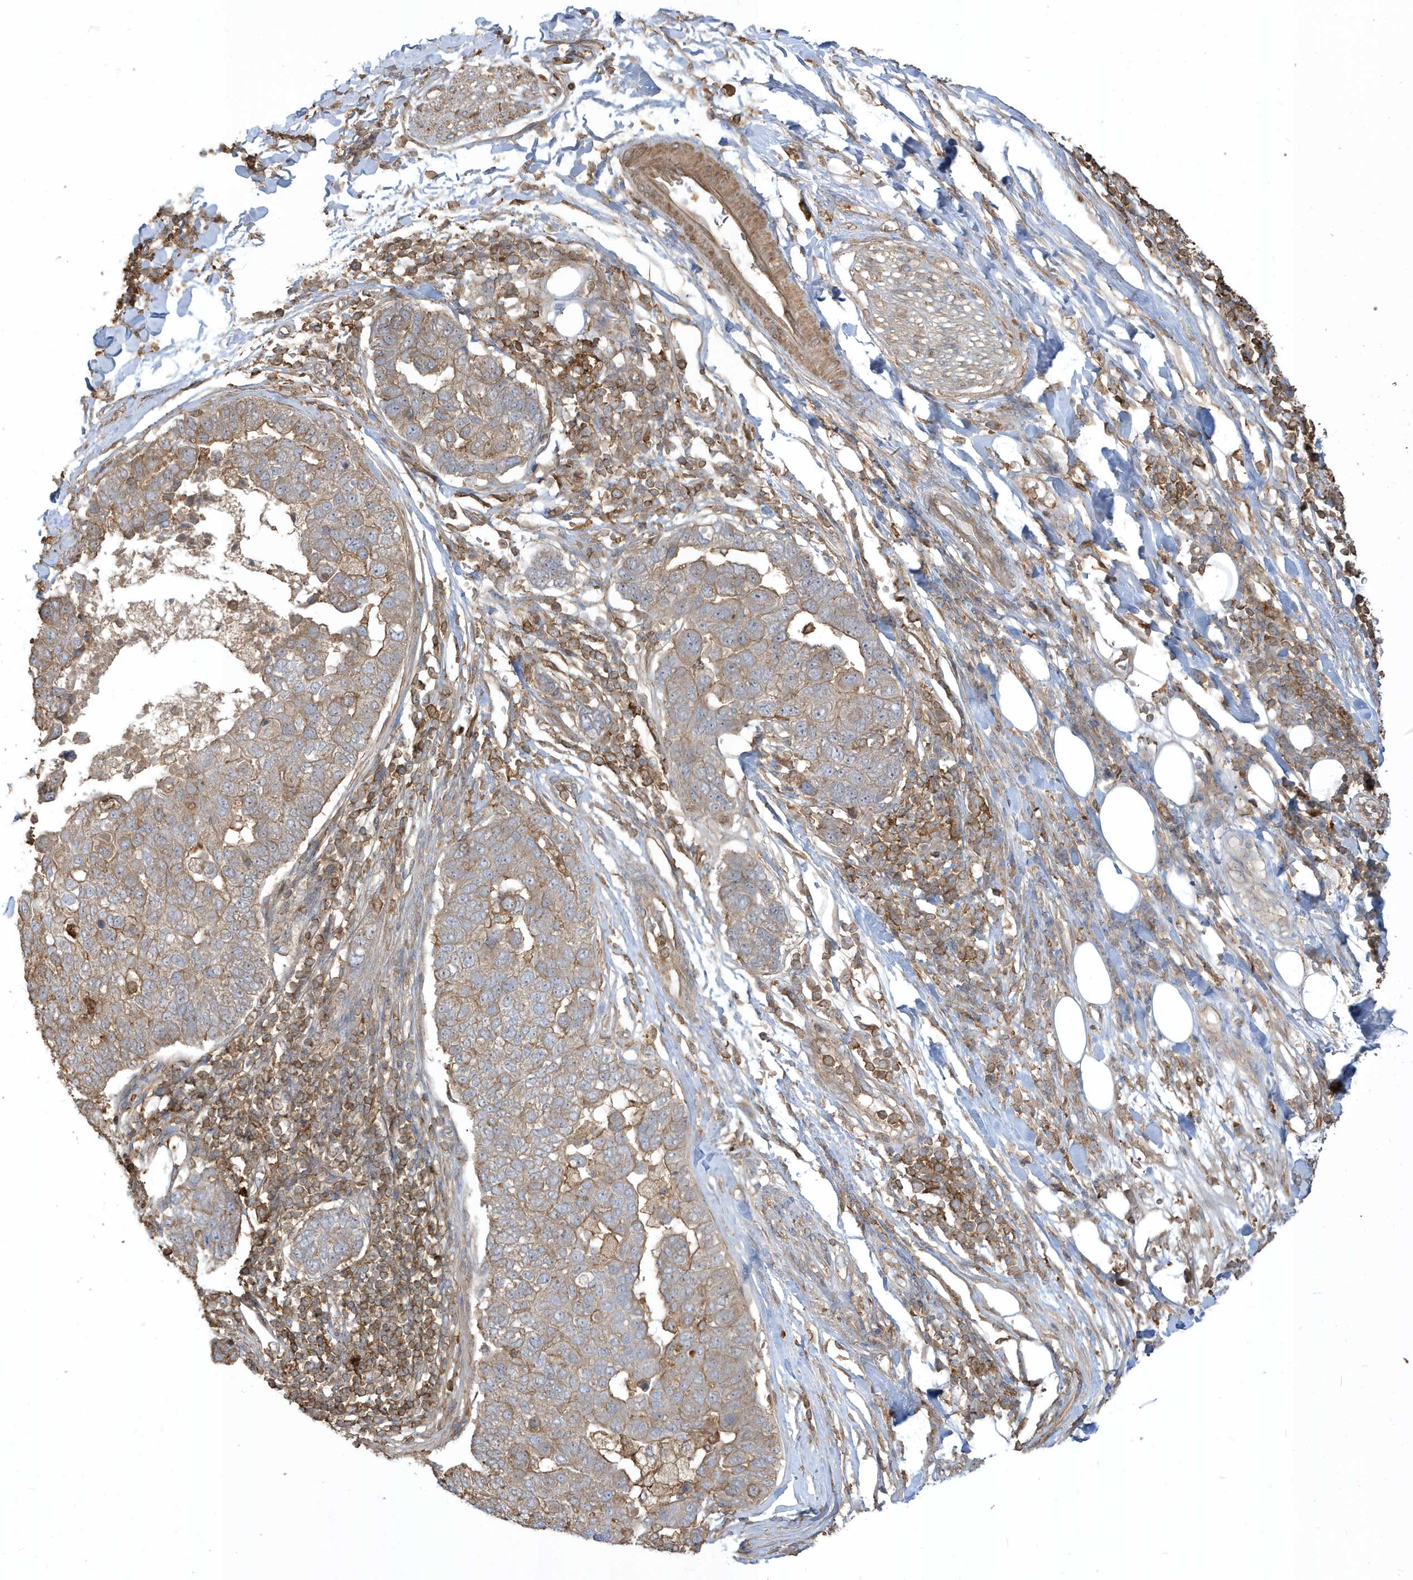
{"staining": {"intensity": "weak", "quantity": ">75%", "location": "cytoplasmic/membranous"}, "tissue": "pancreatic cancer", "cell_type": "Tumor cells", "image_type": "cancer", "snomed": [{"axis": "morphology", "description": "Adenocarcinoma, NOS"}, {"axis": "topography", "description": "Pancreas"}], "caption": "This image demonstrates immunohistochemistry staining of pancreatic adenocarcinoma, with low weak cytoplasmic/membranous expression in about >75% of tumor cells.", "gene": "ZBTB8A", "patient": {"sex": "female", "age": 61}}